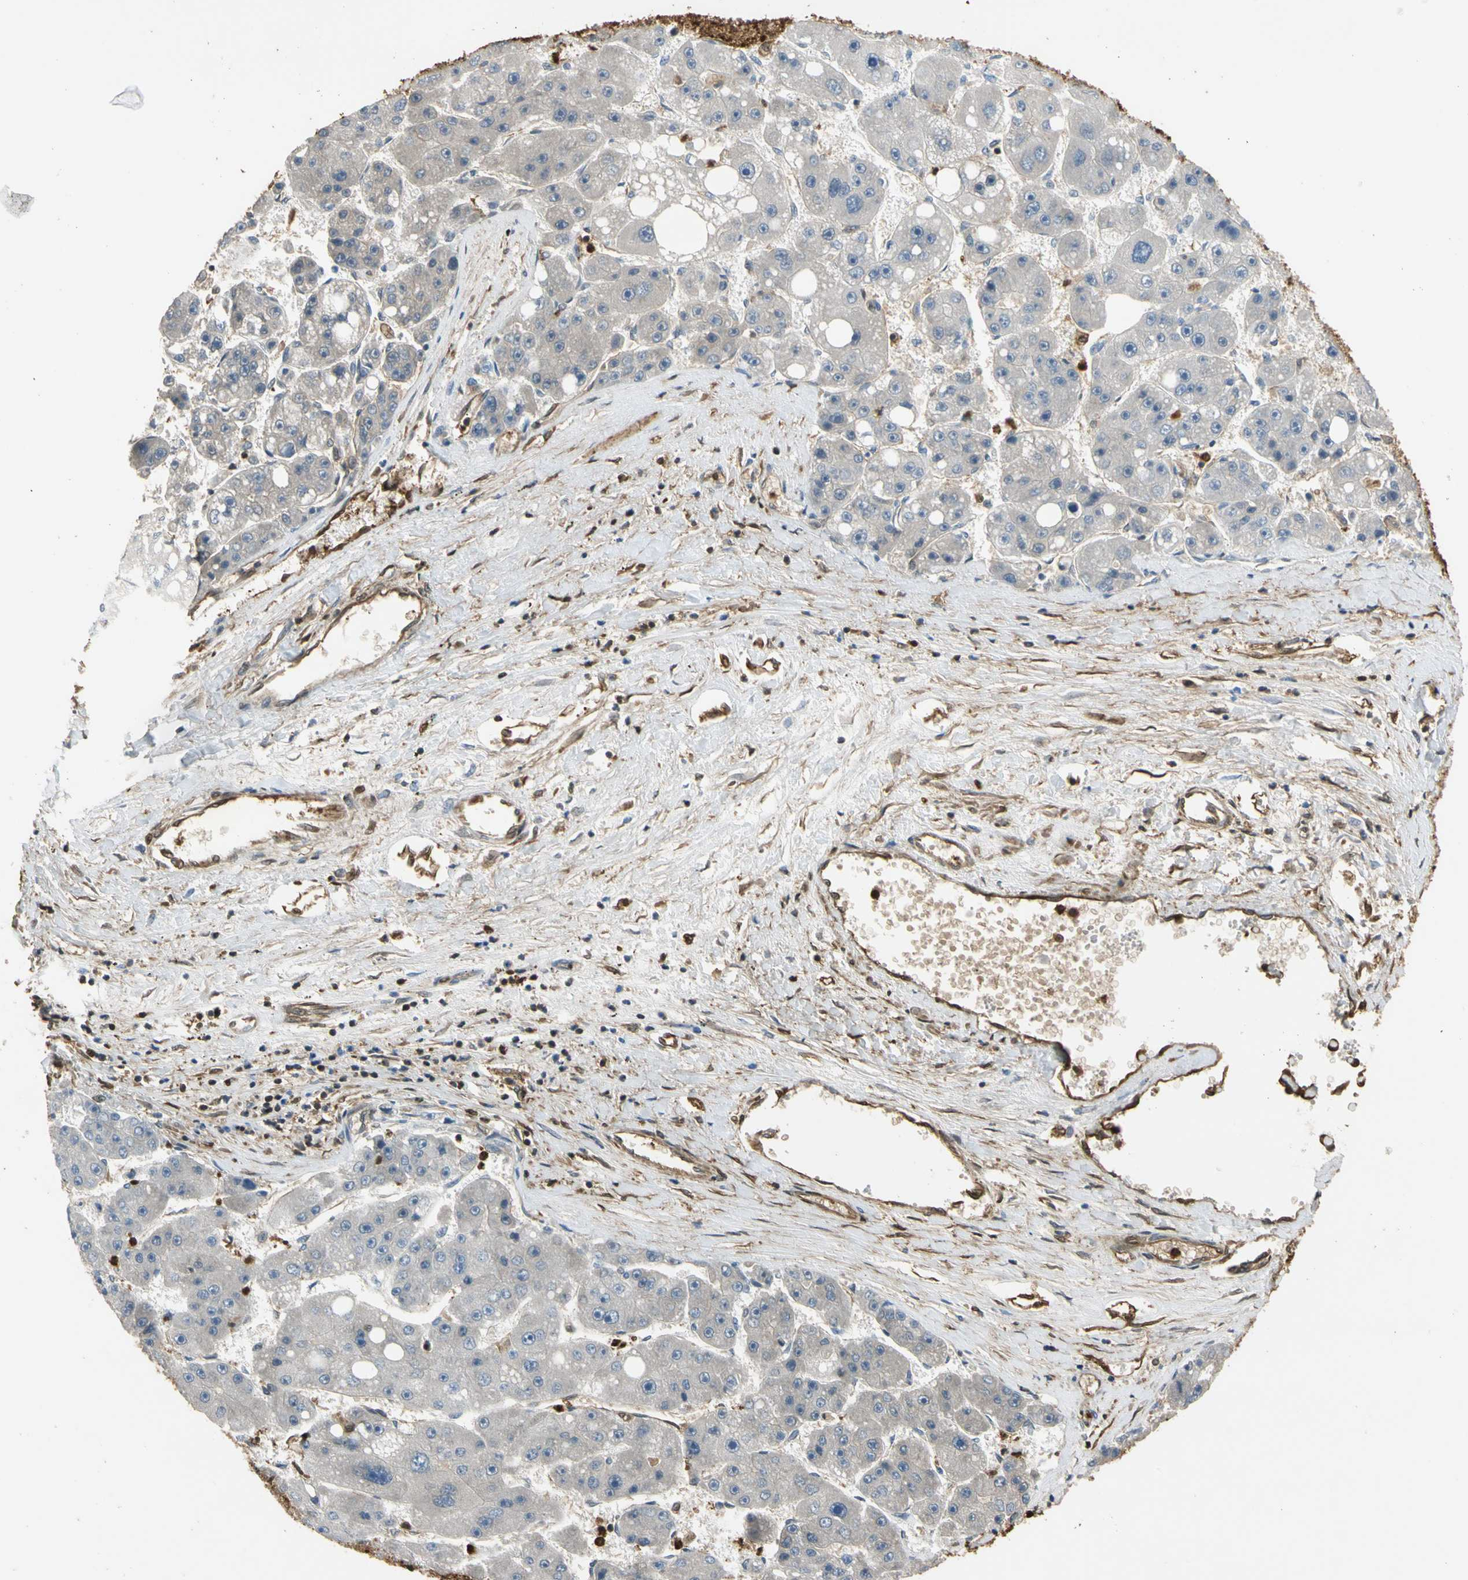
{"staining": {"intensity": "negative", "quantity": "none", "location": "none"}, "tissue": "liver cancer", "cell_type": "Tumor cells", "image_type": "cancer", "snomed": [{"axis": "morphology", "description": "Carcinoma, Hepatocellular, NOS"}, {"axis": "topography", "description": "Liver"}], "caption": "A photomicrograph of liver cancer (hepatocellular carcinoma) stained for a protein exhibits no brown staining in tumor cells. (Brightfield microscopy of DAB IHC at high magnification).", "gene": "S100A6", "patient": {"sex": "female", "age": 61}}